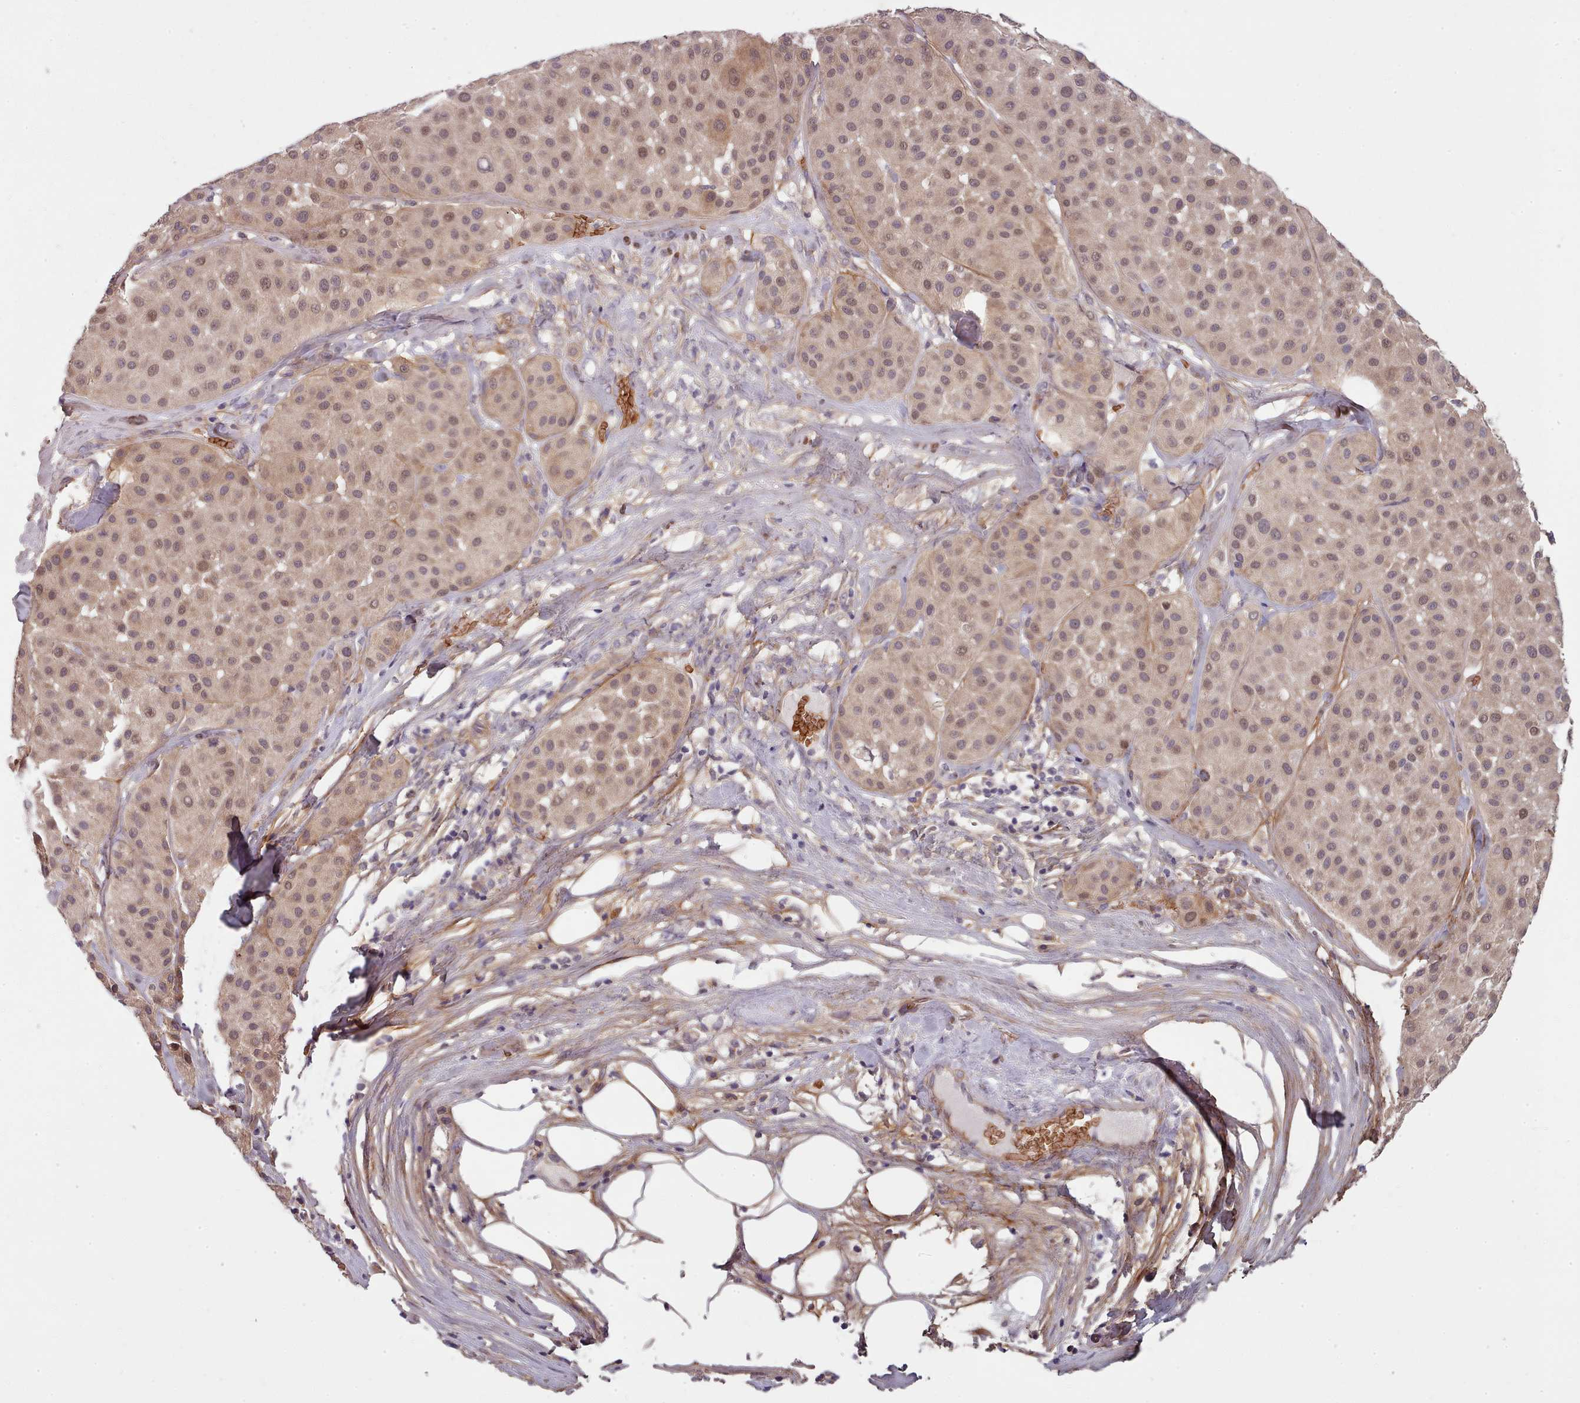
{"staining": {"intensity": "moderate", "quantity": ">75%", "location": "nuclear"}, "tissue": "melanoma", "cell_type": "Tumor cells", "image_type": "cancer", "snomed": [{"axis": "morphology", "description": "Malignant melanoma, Metastatic site"}, {"axis": "topography", "description": "Smooth muscle"}], "caption": "Human malignant melanoma (metastatic site) stained with a protein marker displays moderate staining in tumor cells.", "gene": "CLNS1A", "patient": {"sex": "male", "age": 41}}